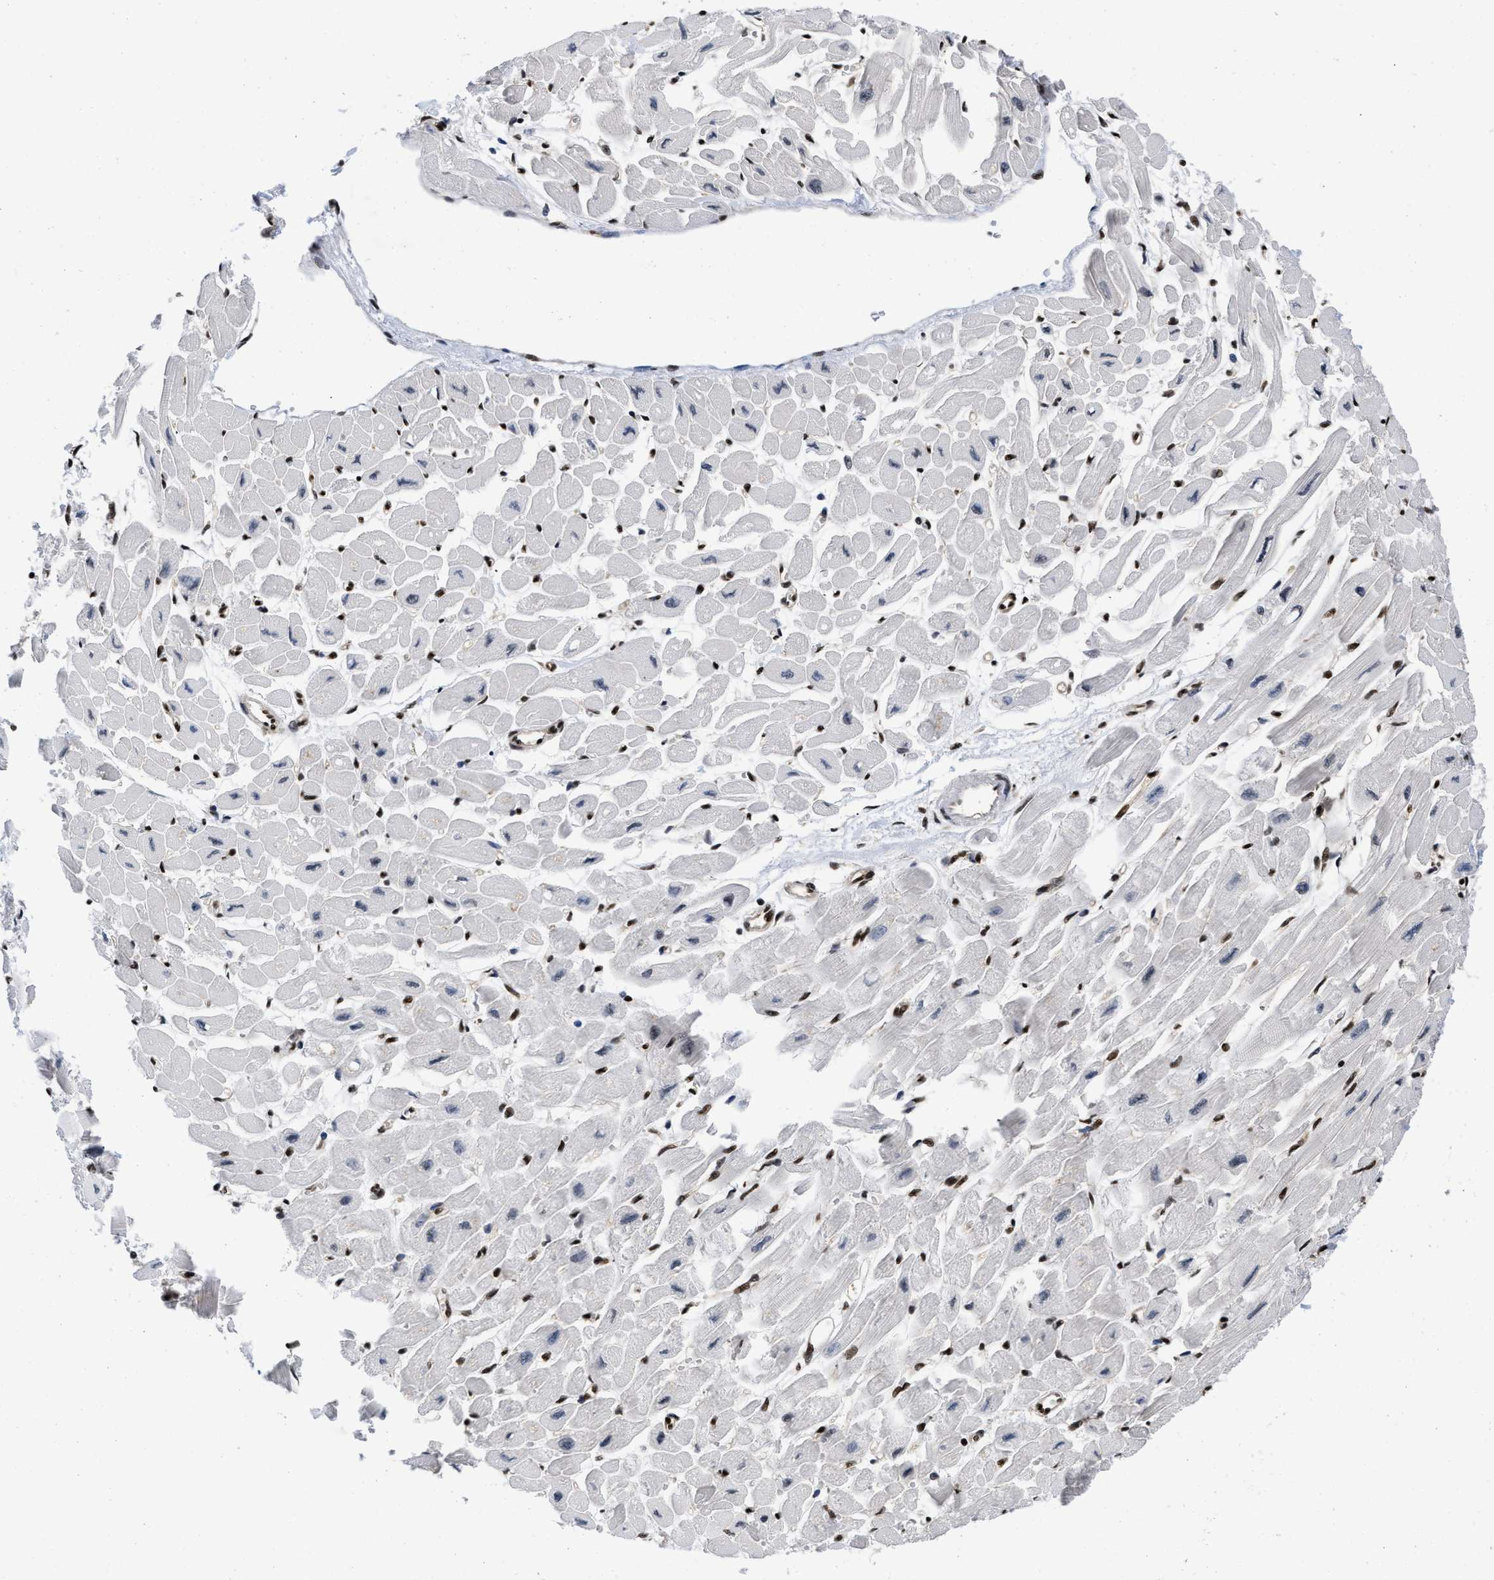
{"staining": {"intensity": "strong", "quantity": "25%-75%", "location": "nuclear"}, "tissue": "heart muscle", "cell_type": "Cardiomyocytes", "image_type": "normal", "snomed": [{"axis": "morphology", "description": "Normal tissue, NOS"}, {"axis": "topography", "description": "Heart"}], "caption": "A brown stain highlights strong nuclear staining of a protein in cardiomyocytes of normal human heart muscle. (IHC, brightfield microscopy, high magnification).", "gene": "CREB1", "patient": {"sex": "female", "age": 54}}